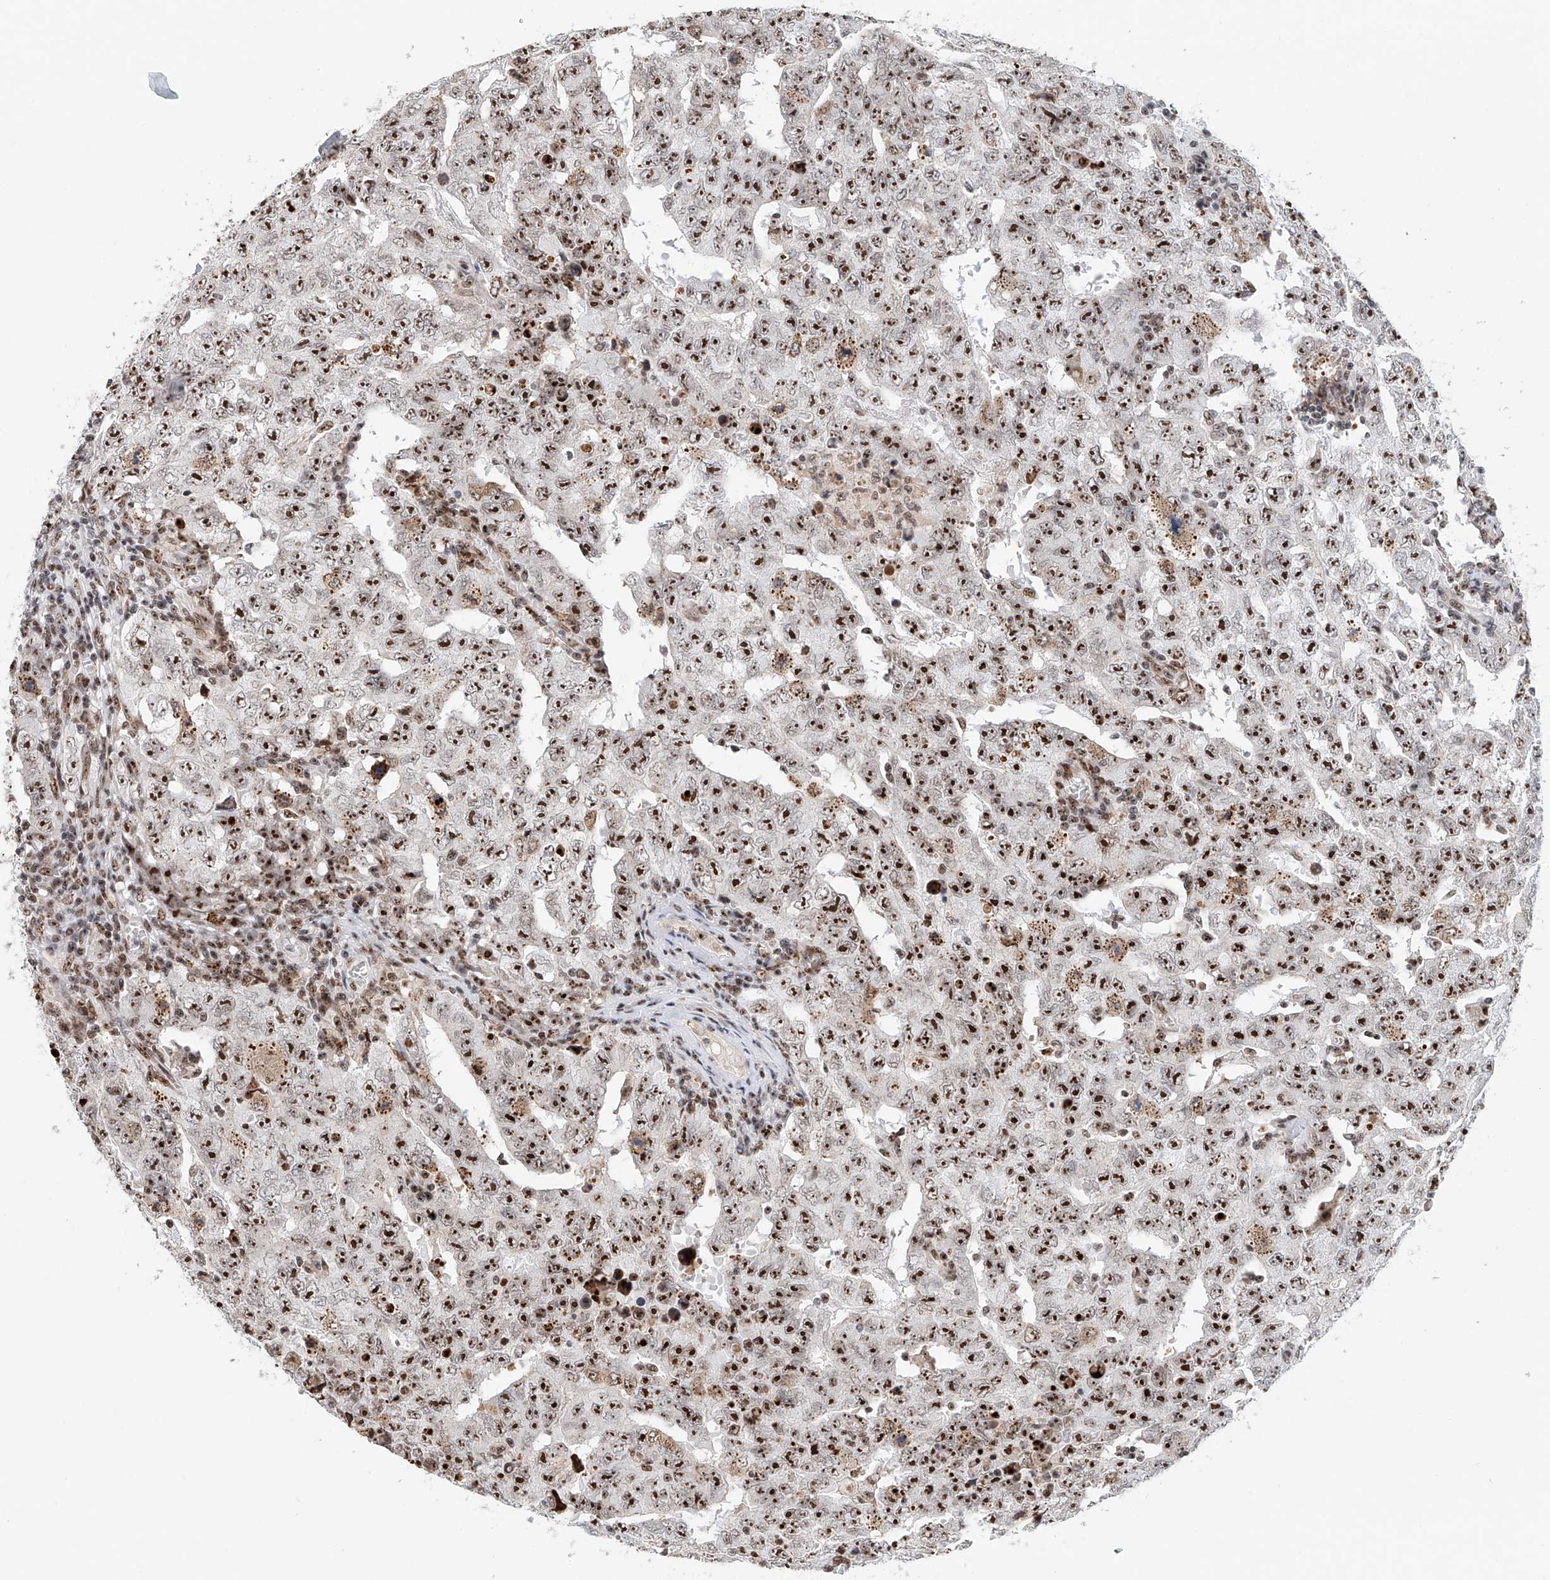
{"staining": {"intensity": "strong", "quantity": ">75%", "location": "nuclear"}, "tissue": "testis cancer", "cell_type": "Tumor cells", "image_type": "cancer", "snomed": [{"axis": "morphology", "description": "Carcinoma, Embryonal, NOS"}, {"axis": "topography", "description": "Testis"}], "caption": "Protein staining displays strong nuclear staining in about >75% of tumor cells in testis cancer. (IHC, brightfield microscopy, high magnification).", "gene": "PRUNE2", "patient": {"sex": "male", "age": 26}}